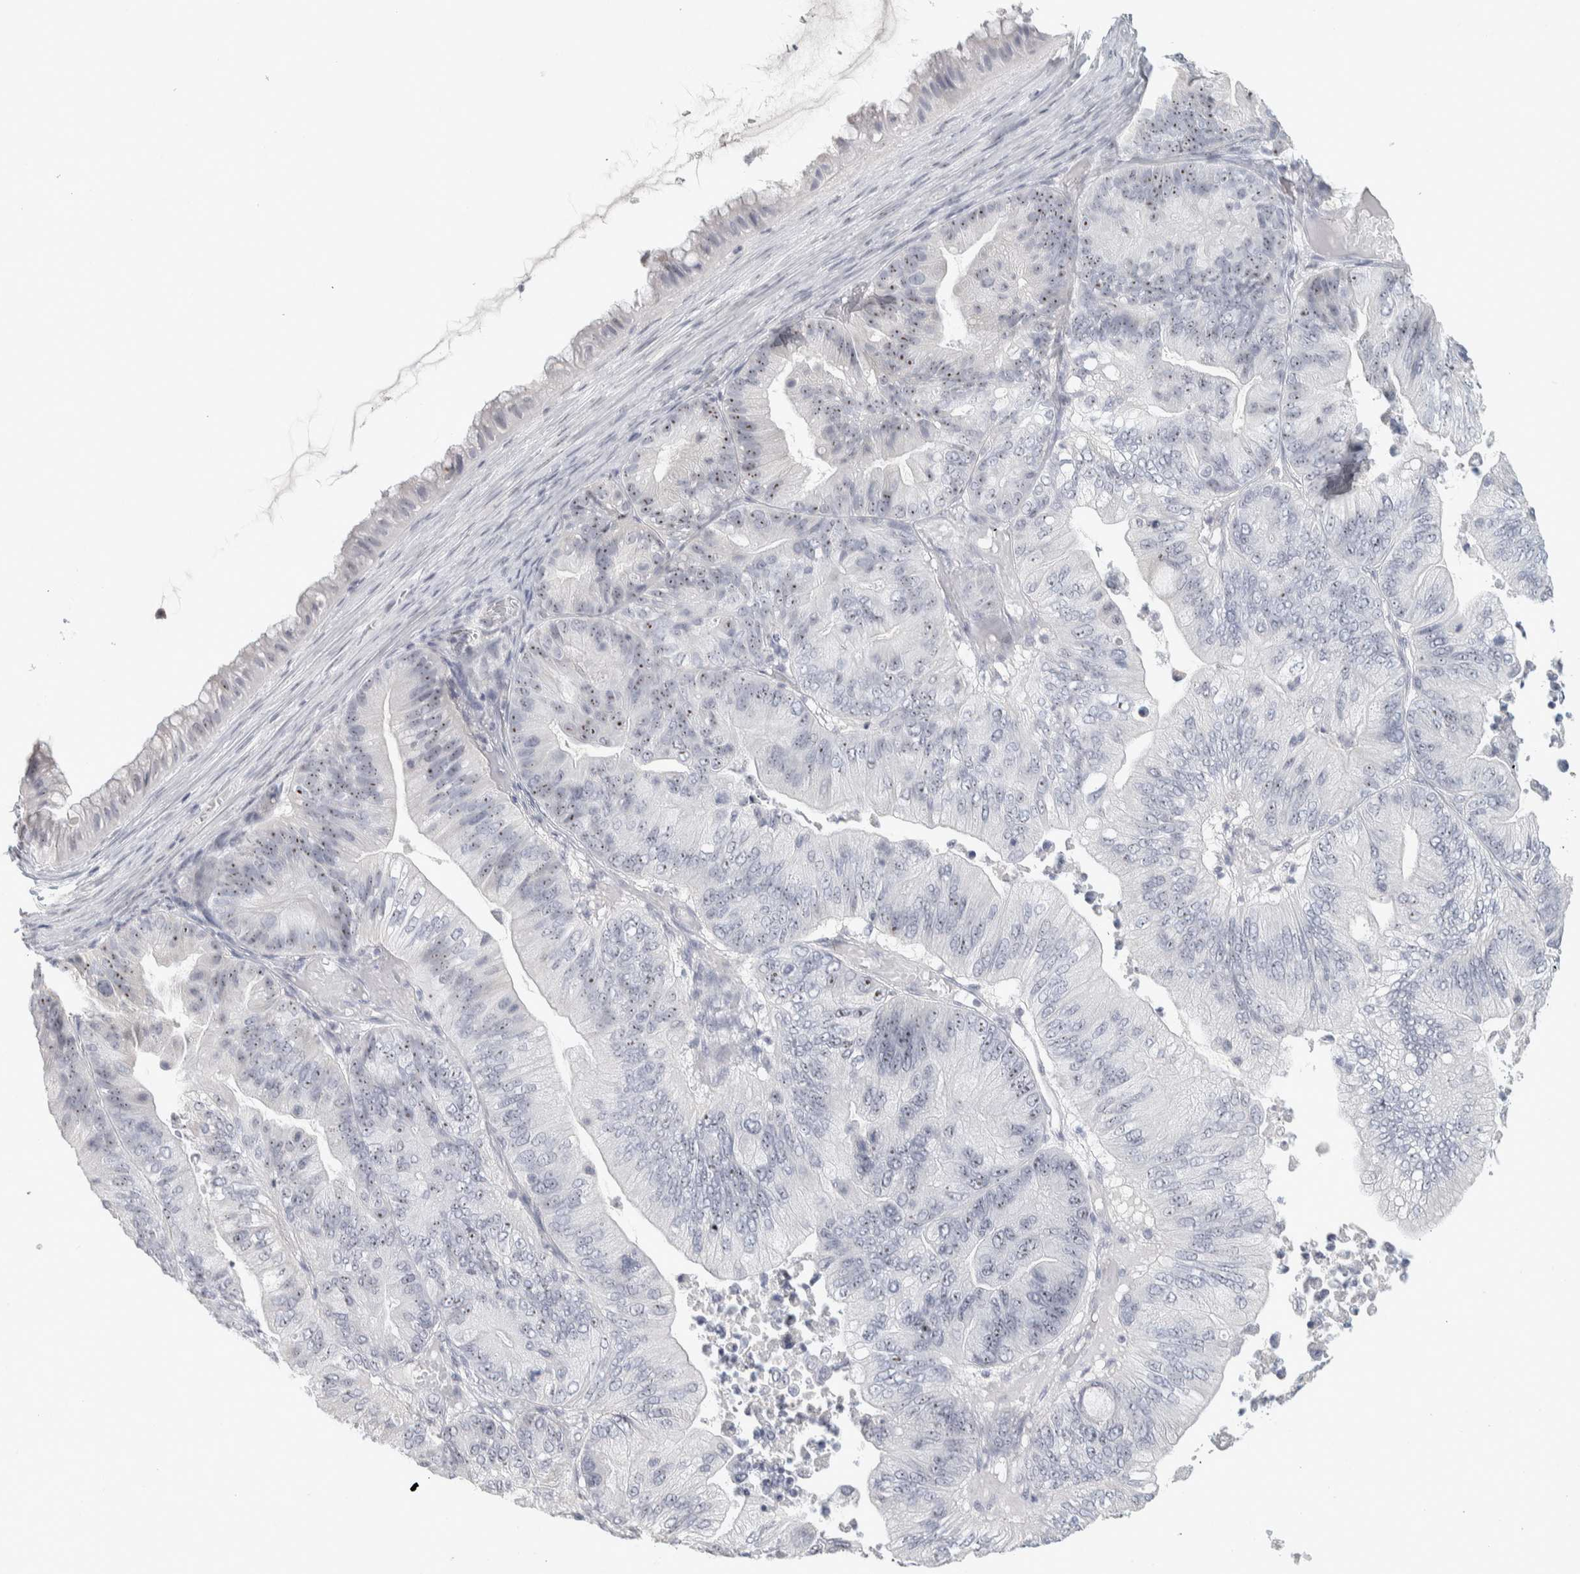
{"staining": {"intensity": "moderate", "quantity": "25%-75%", "location": "nuclear"}, "tissue": "ovarian cancer", "cell_type": "Tumor cells", "image_type": "cancer", "snomed": [{"axis": "morphology", "description": "Cystadenocarcinoma, mucinous, NOS"}, {"axis": "topography", "description": "Ovary"}], "caption": "Tumor cells show moderate nuclear staining in about 25%-75% of cells in ovarian cancer (mucinous cystadenocarcinoma). The staining was performed using DAB to visualize the protein expression in brown, while the nuclei were stained in blue with hematoxylin (Magnification: 20x).", "gene": "DCXR", "patient": {"sex": "female", "age": 61}}